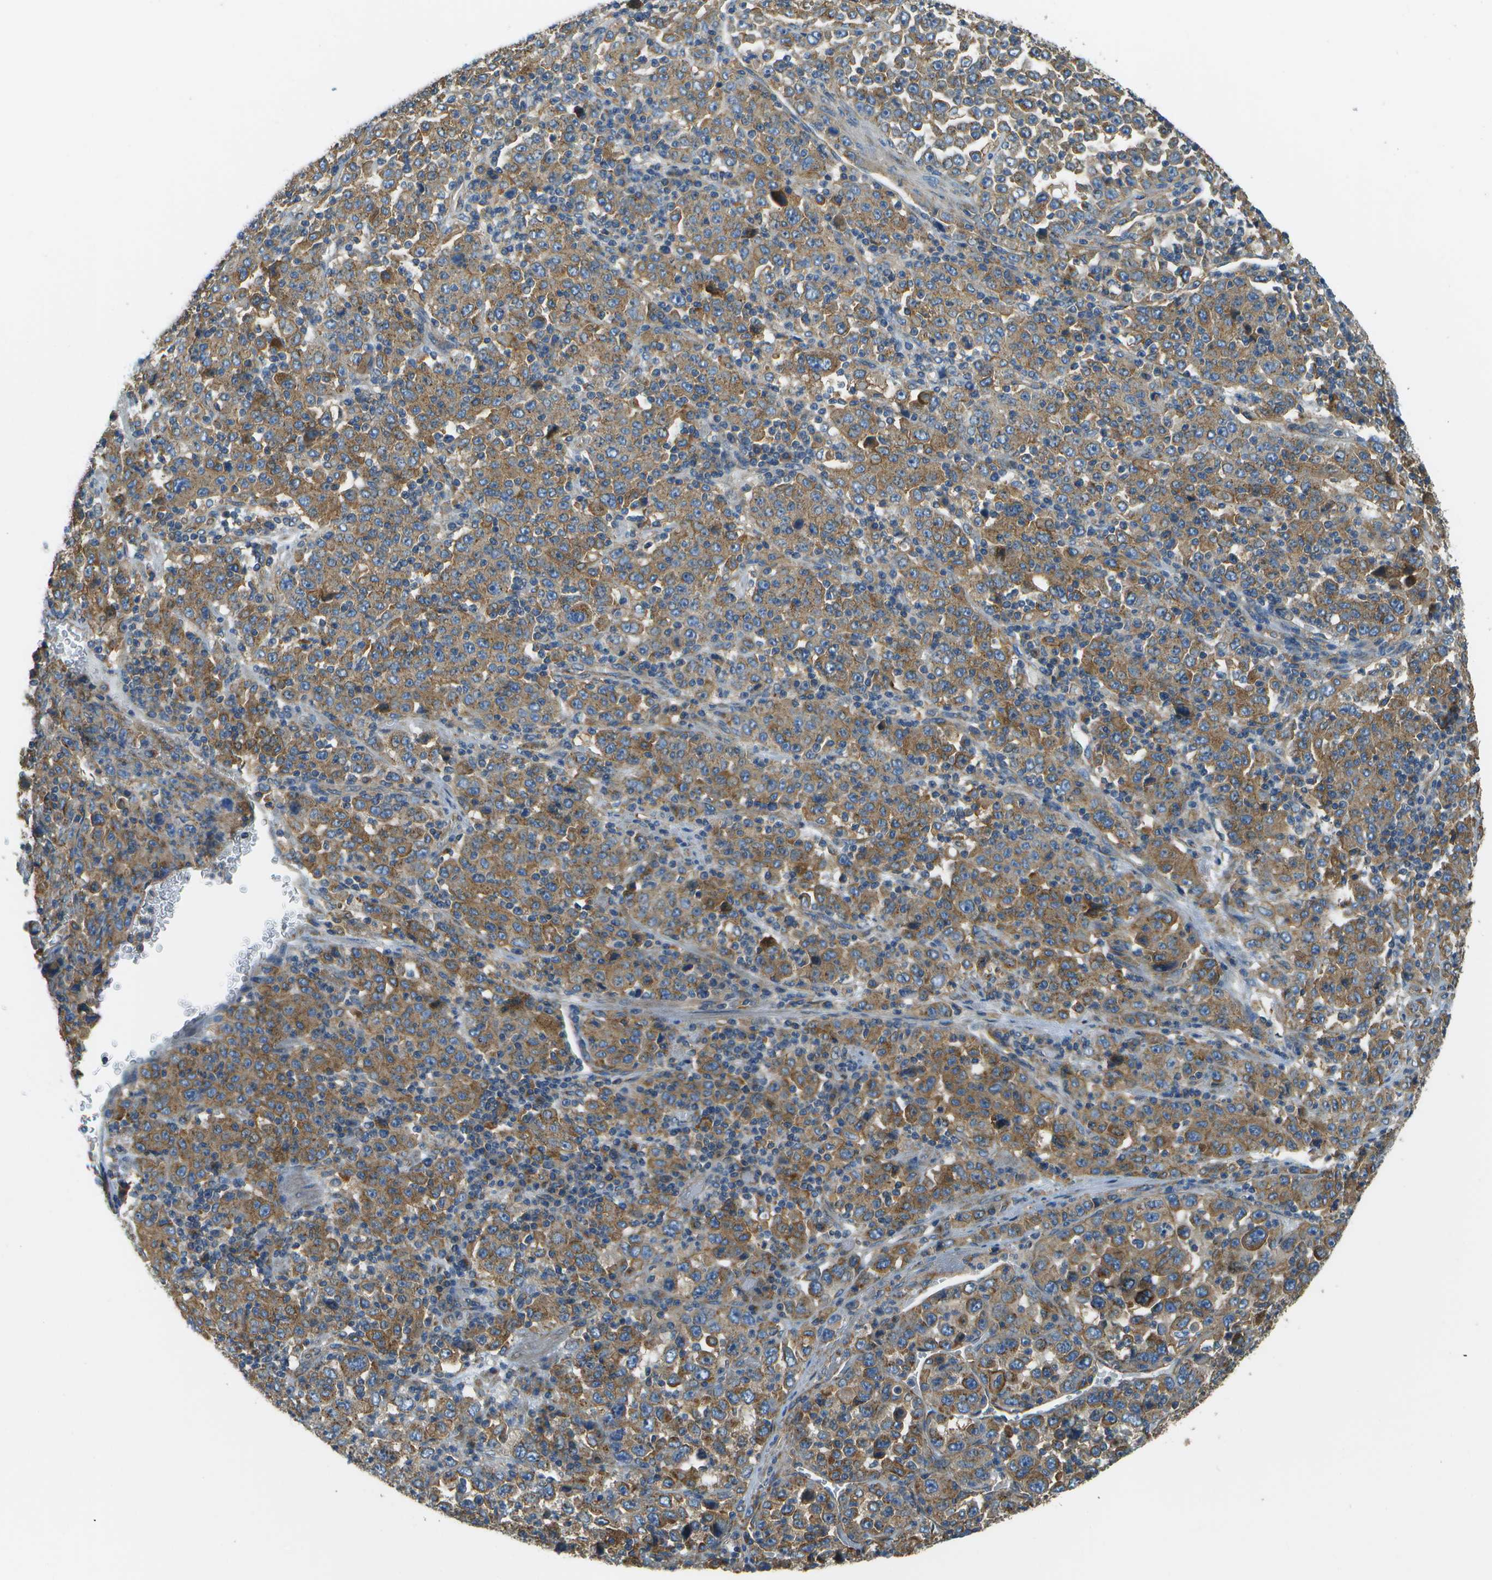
{"staining": {"intensity": "moderate", "quantity": ">75%", "location": "cytoplasmic/membranous"}, "tissue": "stomach cancer", "cell_type": "Tumor cells", "image_type": "cancer", "snomed": [{"axis": "morphology", "description": "Normal tissue, NOS"}, {"axis": "morphology", "description": "Adenocarcinoma, NOS"}, {"axis": "topography", "description": "Stomach, upper"}, {"axis": "topography", "description": "Stomach"}], "caption": "Brown immunohistochemical staining in stomach cancer (adenocarcinoma) displays moderate cytoplasmic/membranous staining in about >75% of tumor cells.", "gene": "CLTC", "patient": {"sex": "male", "age": 59}}